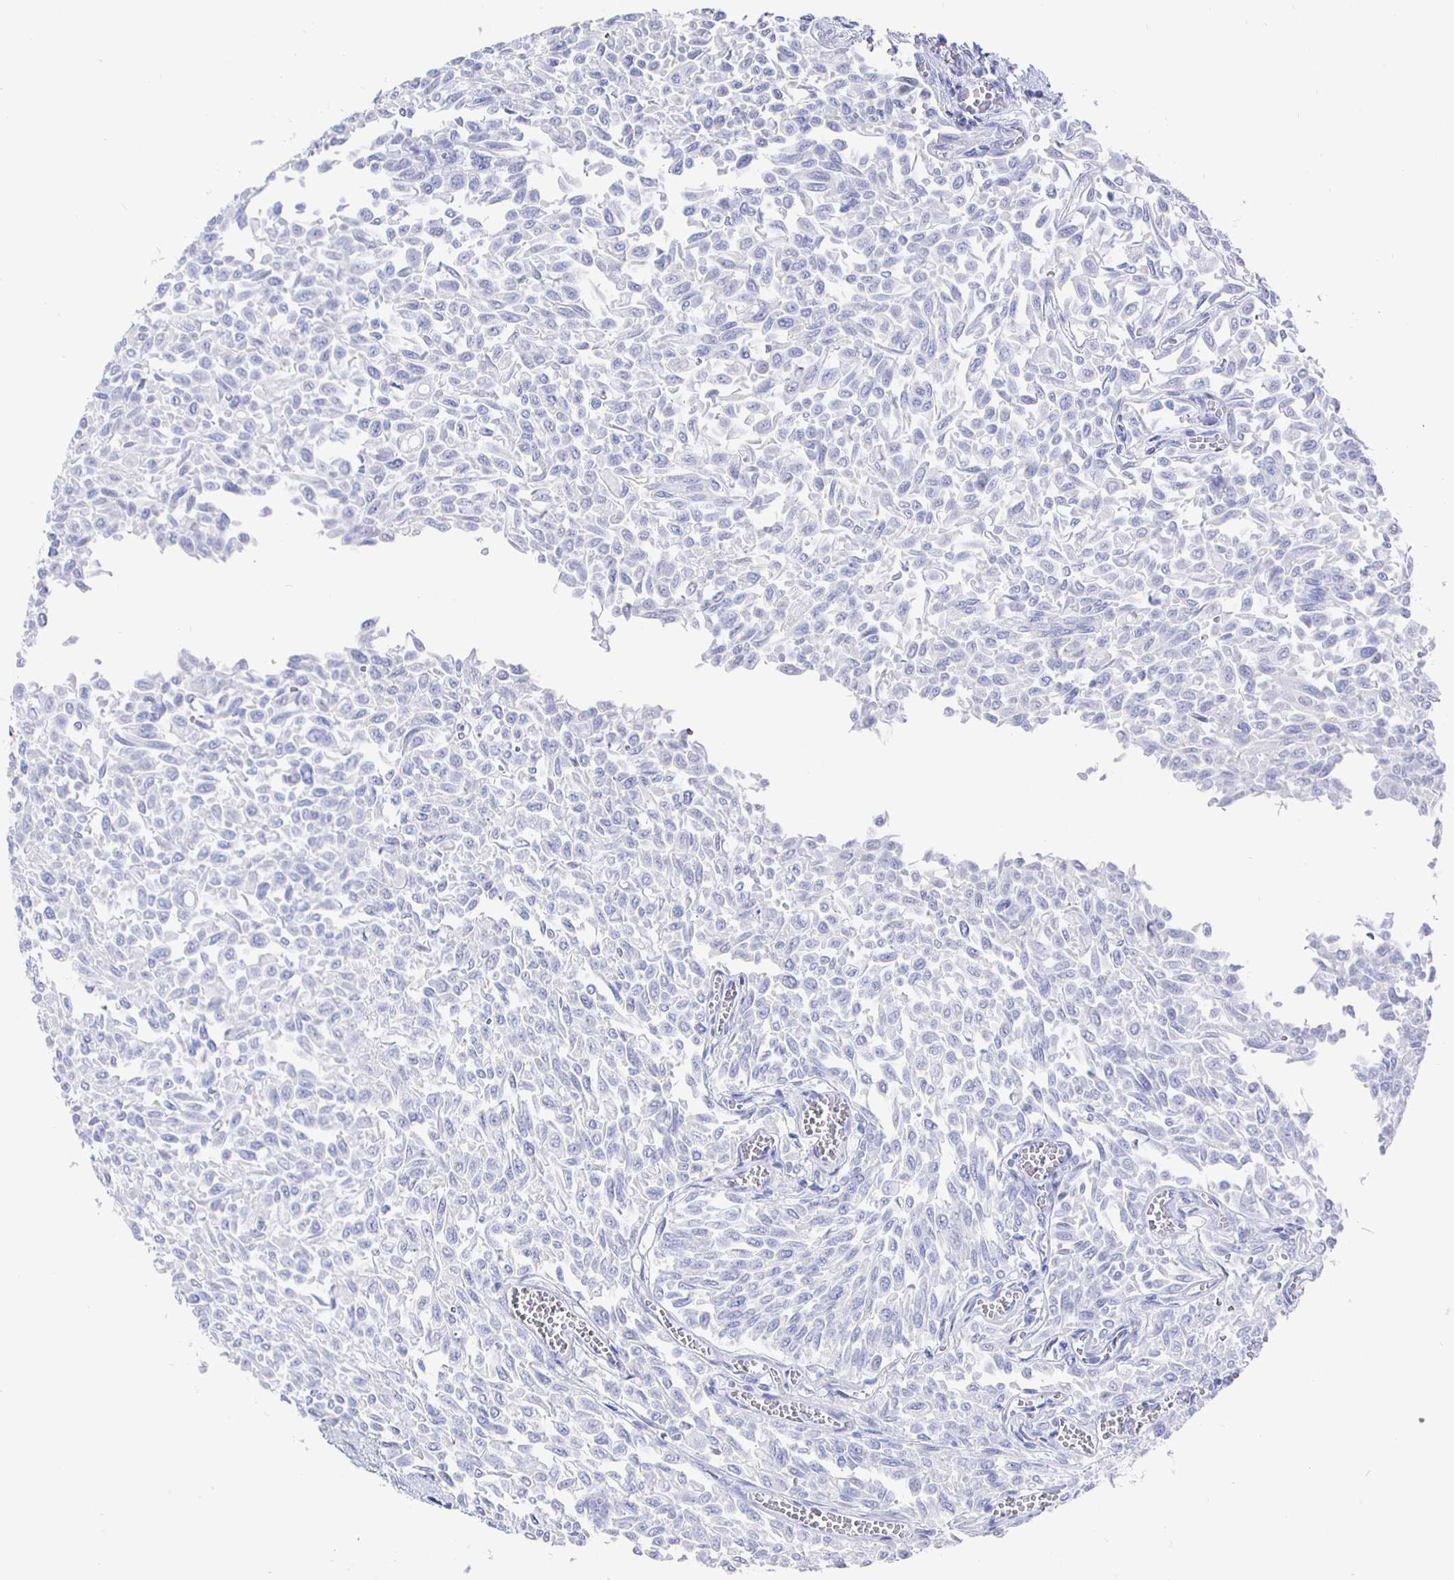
{"staining": {"intensity": "negative", "quantity": "none", "location": "none"}, "tissue": "urothelial cancer", "cell_type": "Tumor cells", "image_type": "cancer", "snomed": [{"axis": "morphology", "description": "Urothelial carcinoma, NOS"}, {"axis": "topography", "description": "Urinary bladder"}], "caption": "Immunohistochemical staining of human transitional cell carcinoma displays no significant positivity in tumor cells.", "gene": "CLCA1", "patient": {"sex": "male", "age": 59}}